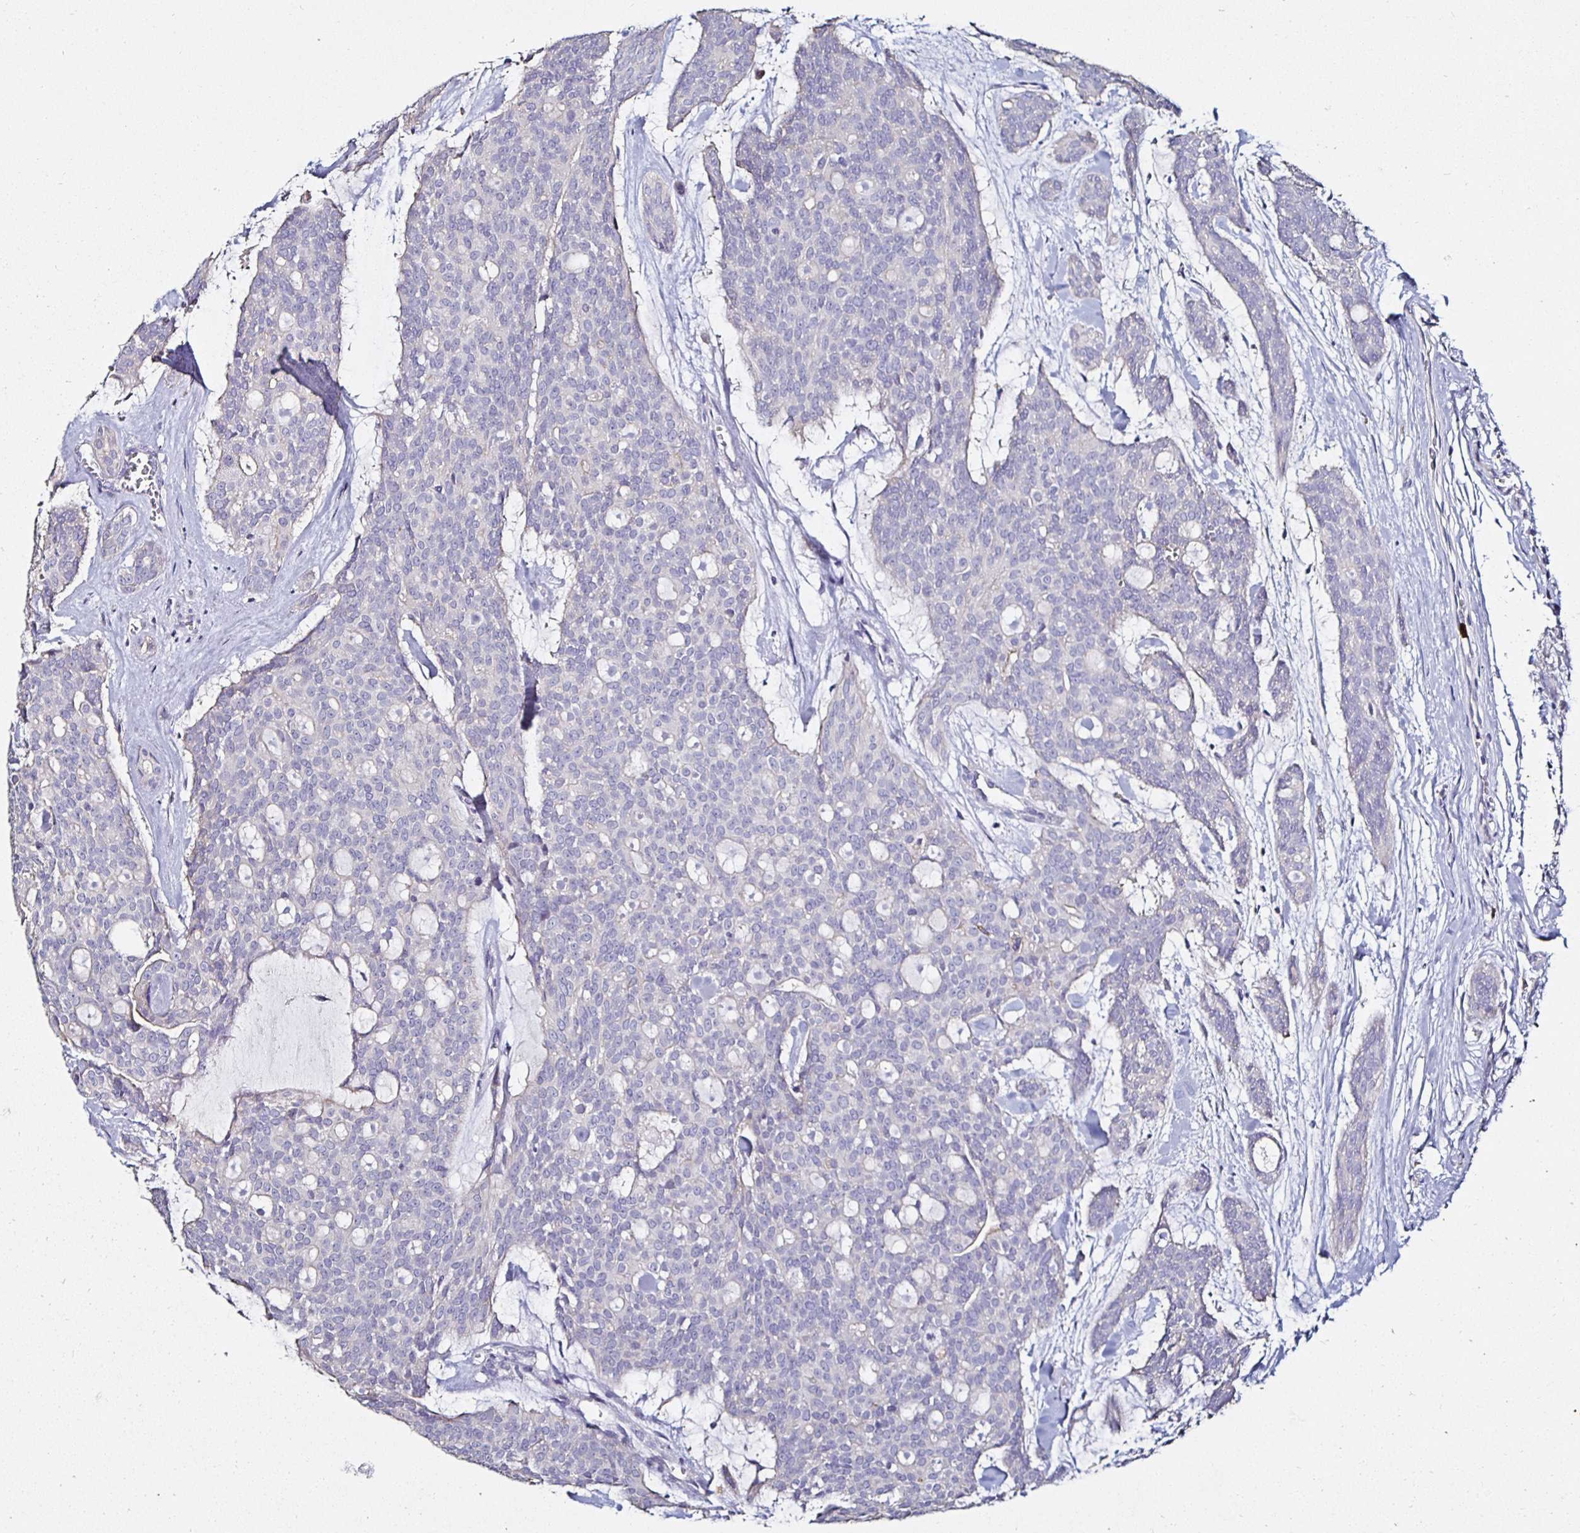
{"staining": {"intensity": "negative", "quantity": "none", "location": "none"}, "tissue": "head and neck cancer", "cell_type": "Tumor cells", "image_type": "cancer", "snomed": [{"axis": "morphology", "description": "Adenocarcinoma, NOS"}, {"axis": "topography", "description": "Head-Neck"}], "caption": "High magnification brightfield microscopy of adenocarcinoma (head and neck) stained with DAB (3,3'-diaminobenzidine) (brown) and counterstained with hematoxylin (blue): tumor cells show no significant staining.", "gene": "TLR4", "patient": {"sex": "male", "age": 66}}